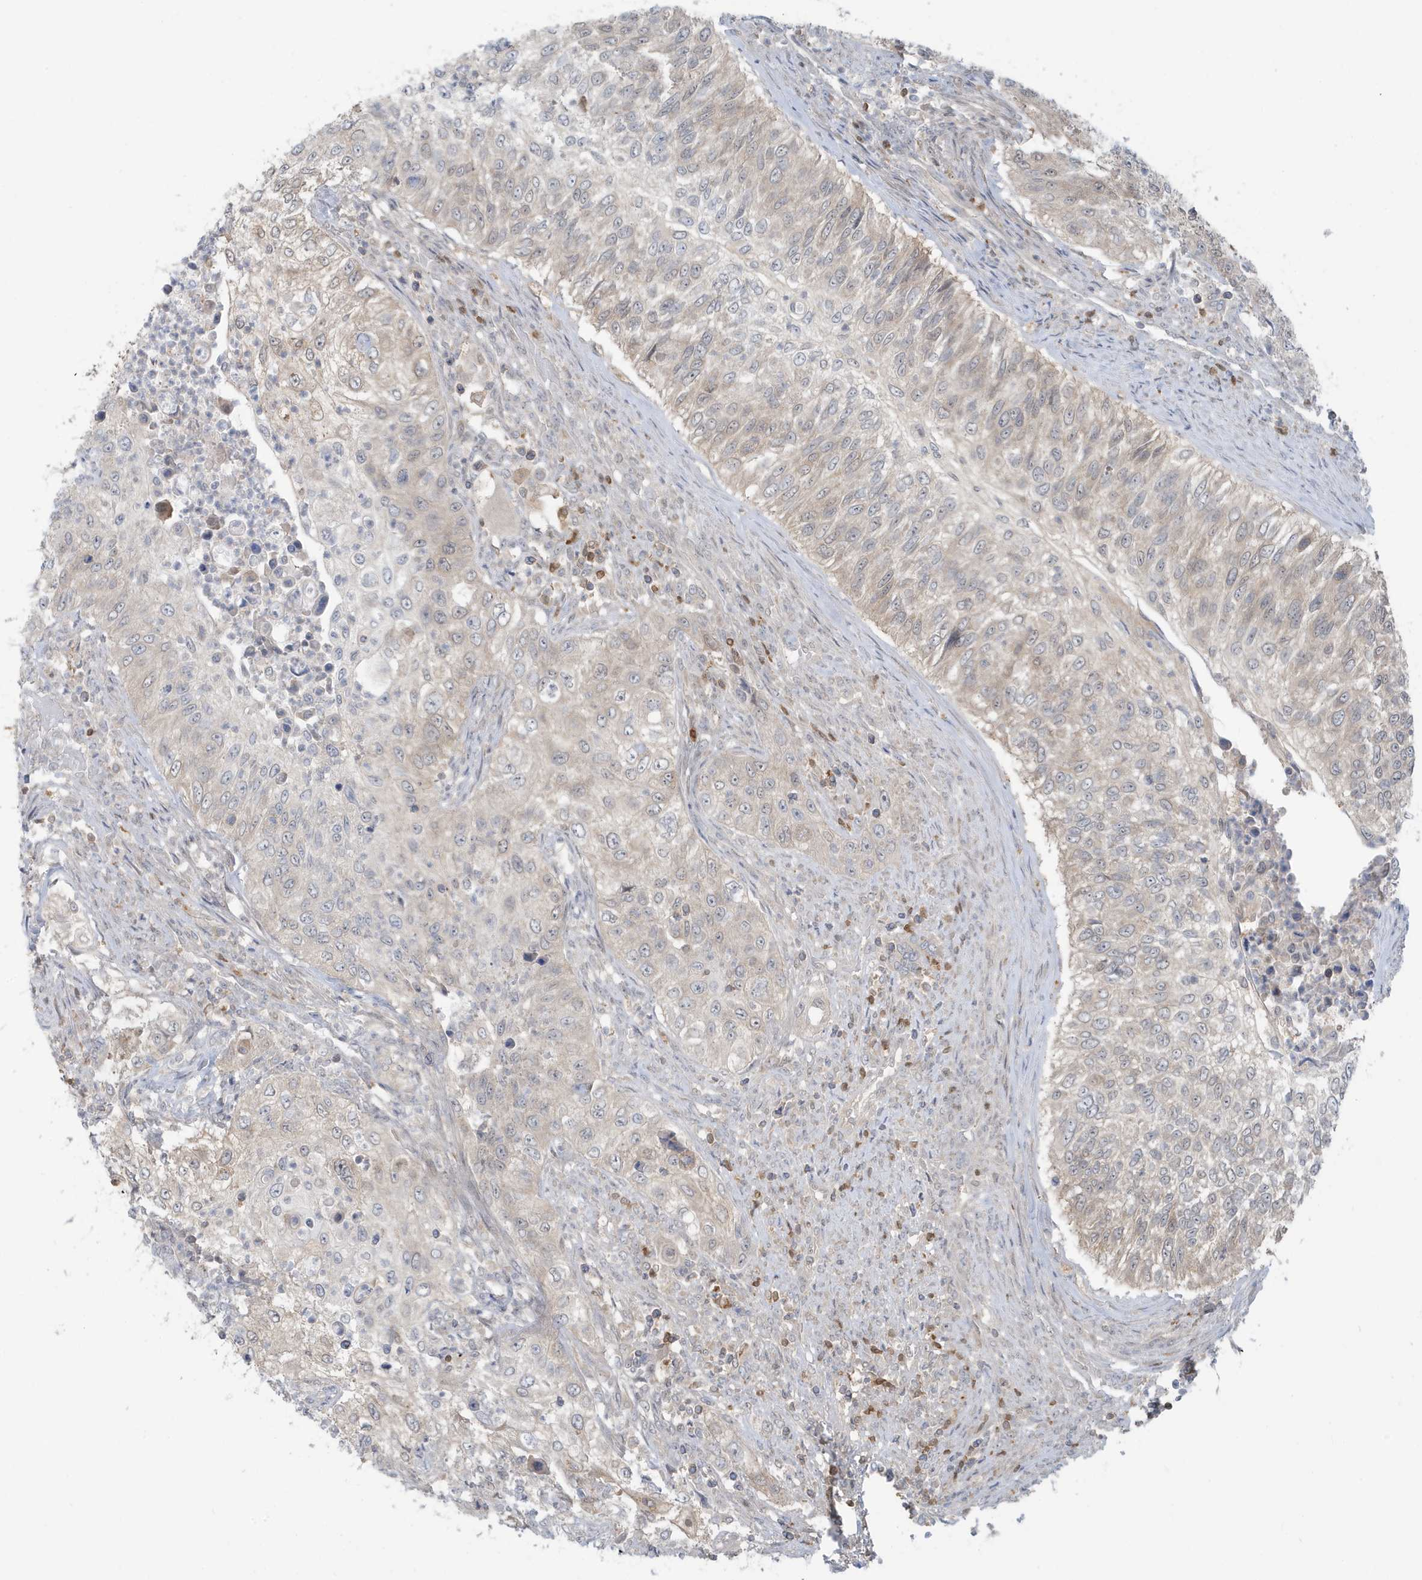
{"staining": {"intensity": "weak", "quantity": "<25%", "location": "cytoplasmic/membranous"}, "tissue": "urothelial cancer", "cell_type": "Tumor cells", "image_type": "cancer", "snomed": [{"axis": "morphology", "description": "Urothelial carcinoma, High grade"}, {"axis": "topography", "description": "Urinary bladder"}], "caption": "This is an IHC micrograph of human urothelial carcinoma (high-grade). There is no staining in tumor cells.", "gene": "OGA", "patient": {"sex": "female", "age": 60}}